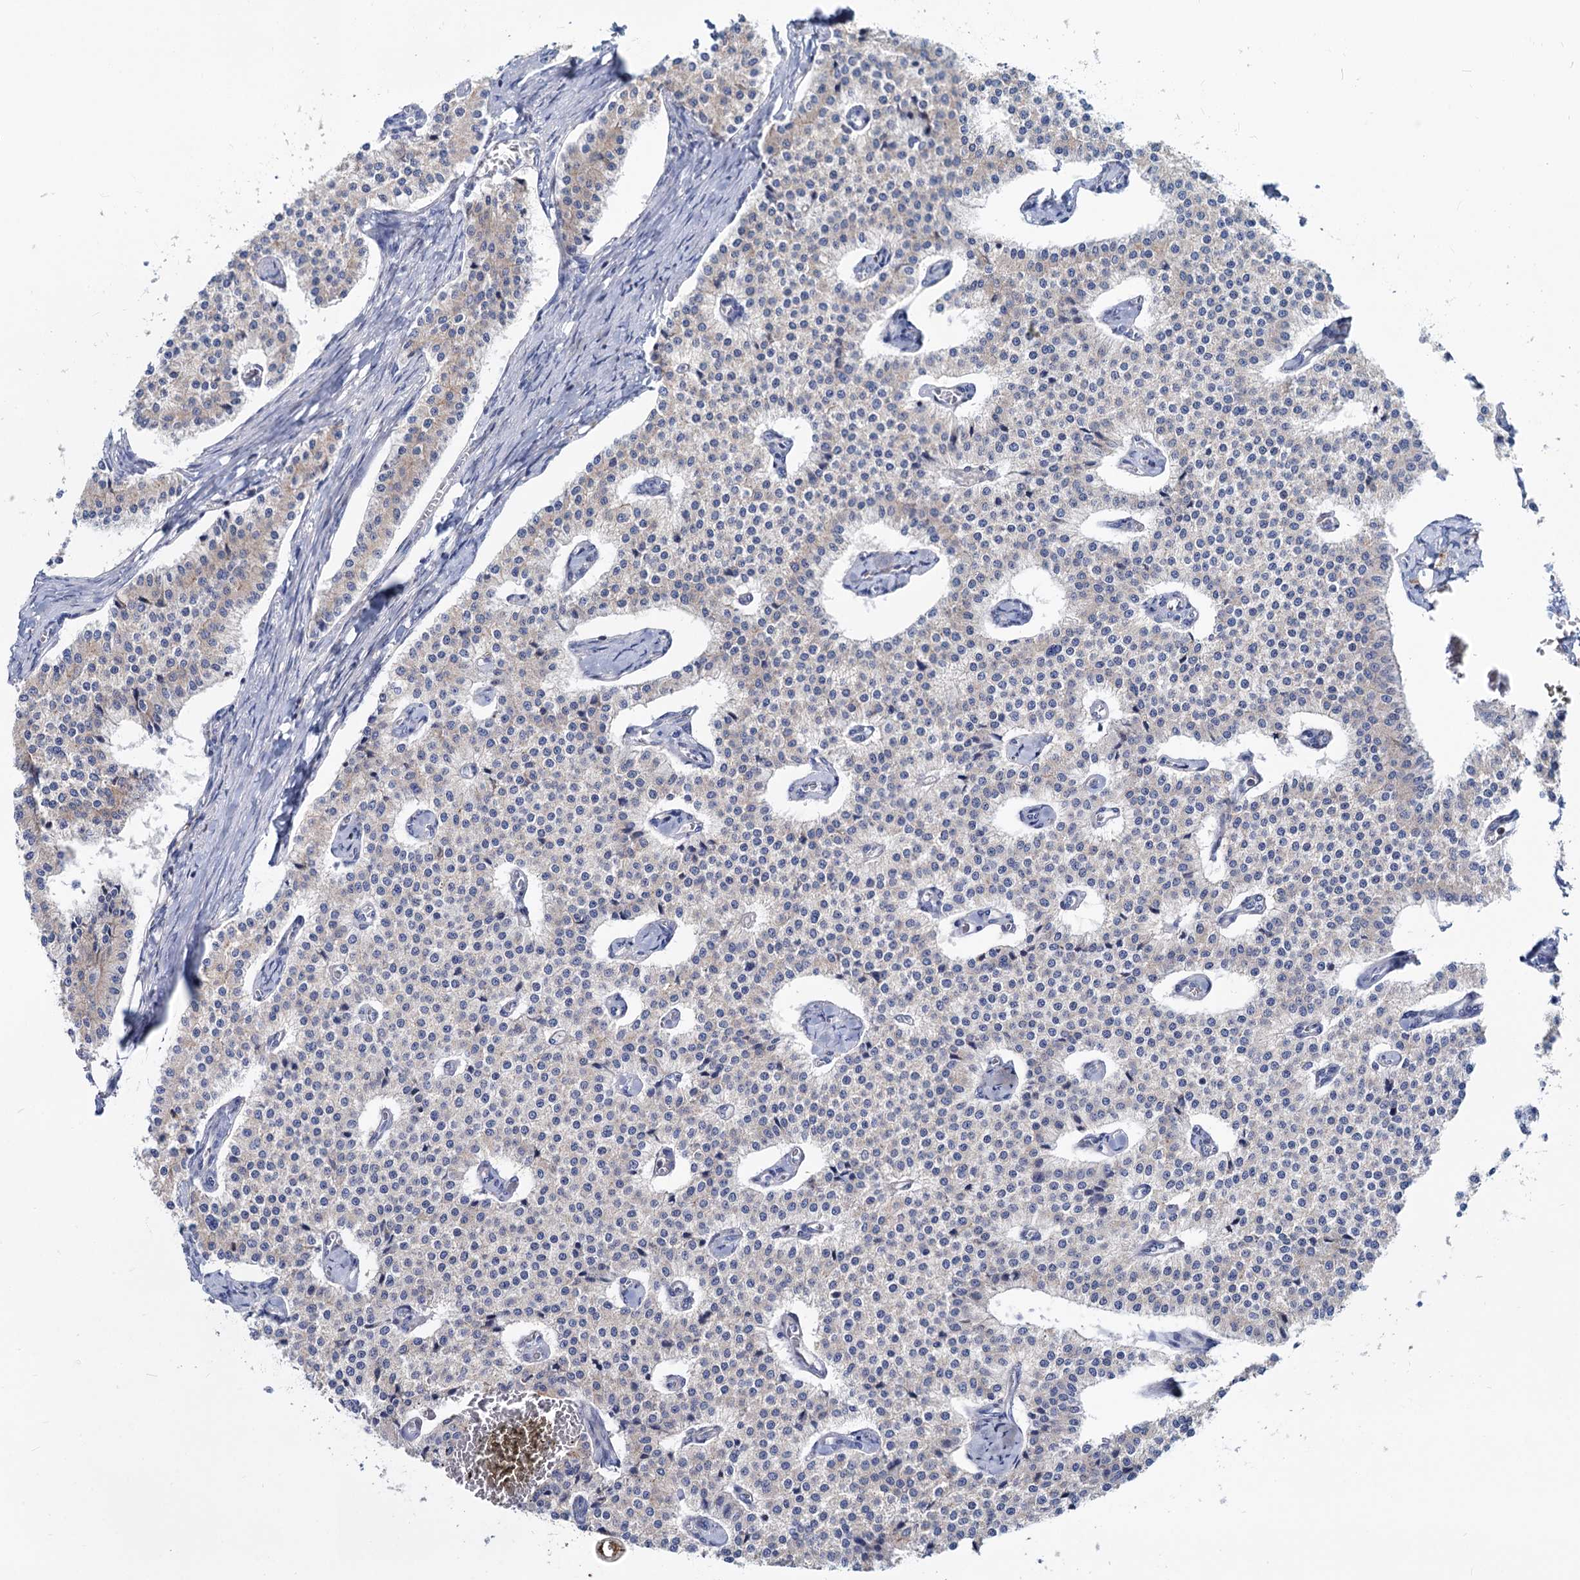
{"staining": {"intensity": "negative", "quantity": "none", "location": "none"}, "tissue": "carcinoid", "cell_type": "Tumor cells", "image_type": "cancer", "snomed": [{"axis": "morphology", "description": "Carcinoid, malignant, NOS"}, {"axis": "topography", "description": "Colon"}], "caption": "IHC of malignant carcinoid demonstrates no positivity in tumor cells.", "gene": "LRCH4", "patient": {"sex": "female", "age": 52}}